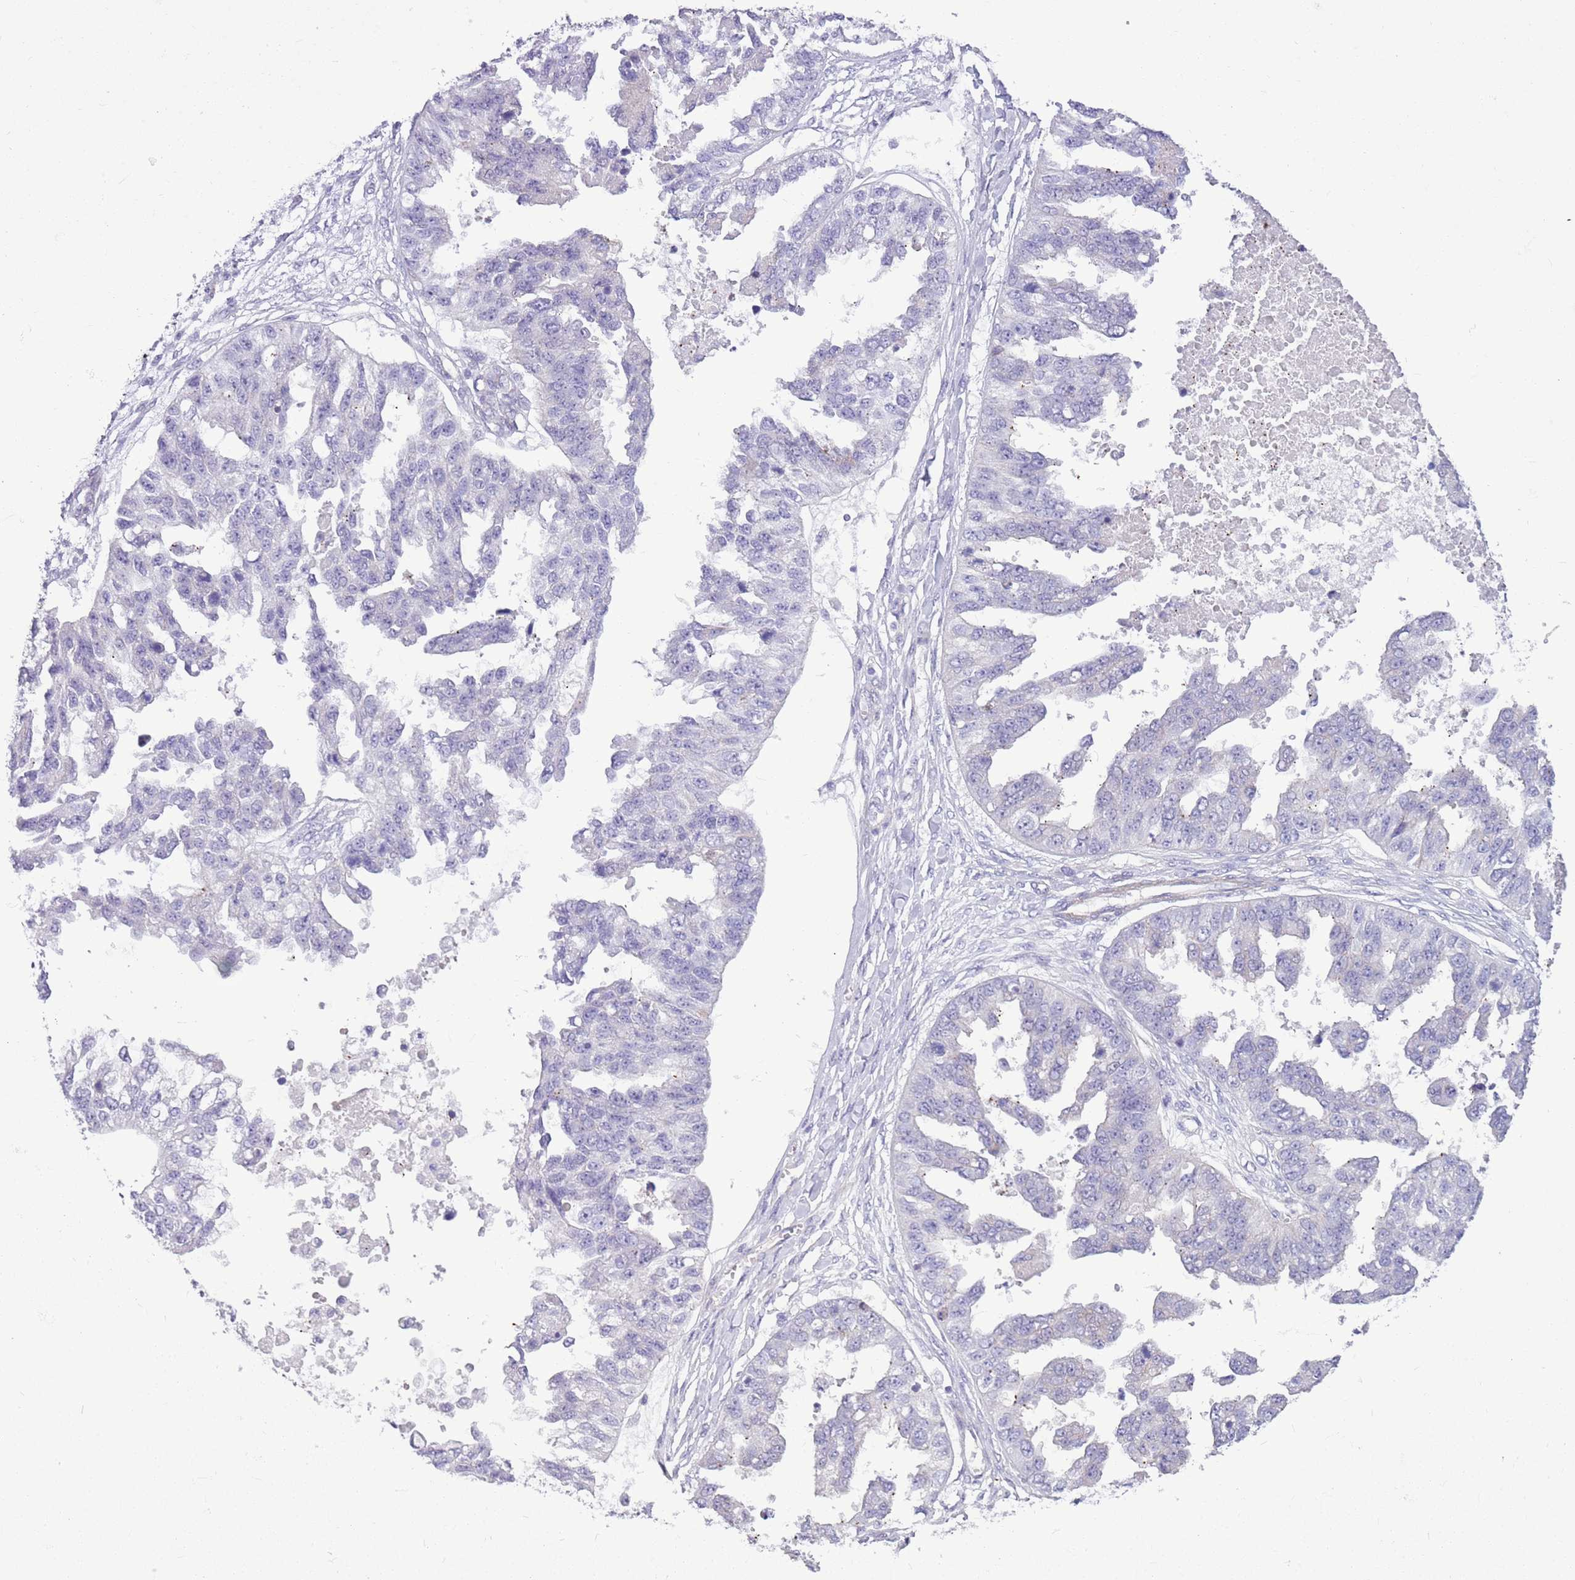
{"staining": {"intensity": "negative", "quantity": "none", "location": "none"}, "tissue": "ovarian cancer", "cell_type": "Tumor cells", "image_type": "cancer", "snomed": [{"axis": "morphology", "description": "Cystadenocarcinoma, serous, NOS"}, {"axis": "topography", "description": "Ovary"}], "caption": "Tumor cells are negative for brown protein staining in serous cystadenocarcinoma (ovarian).", "gene": "PARP8", "patient": {"sex": "female", "age": 58}}